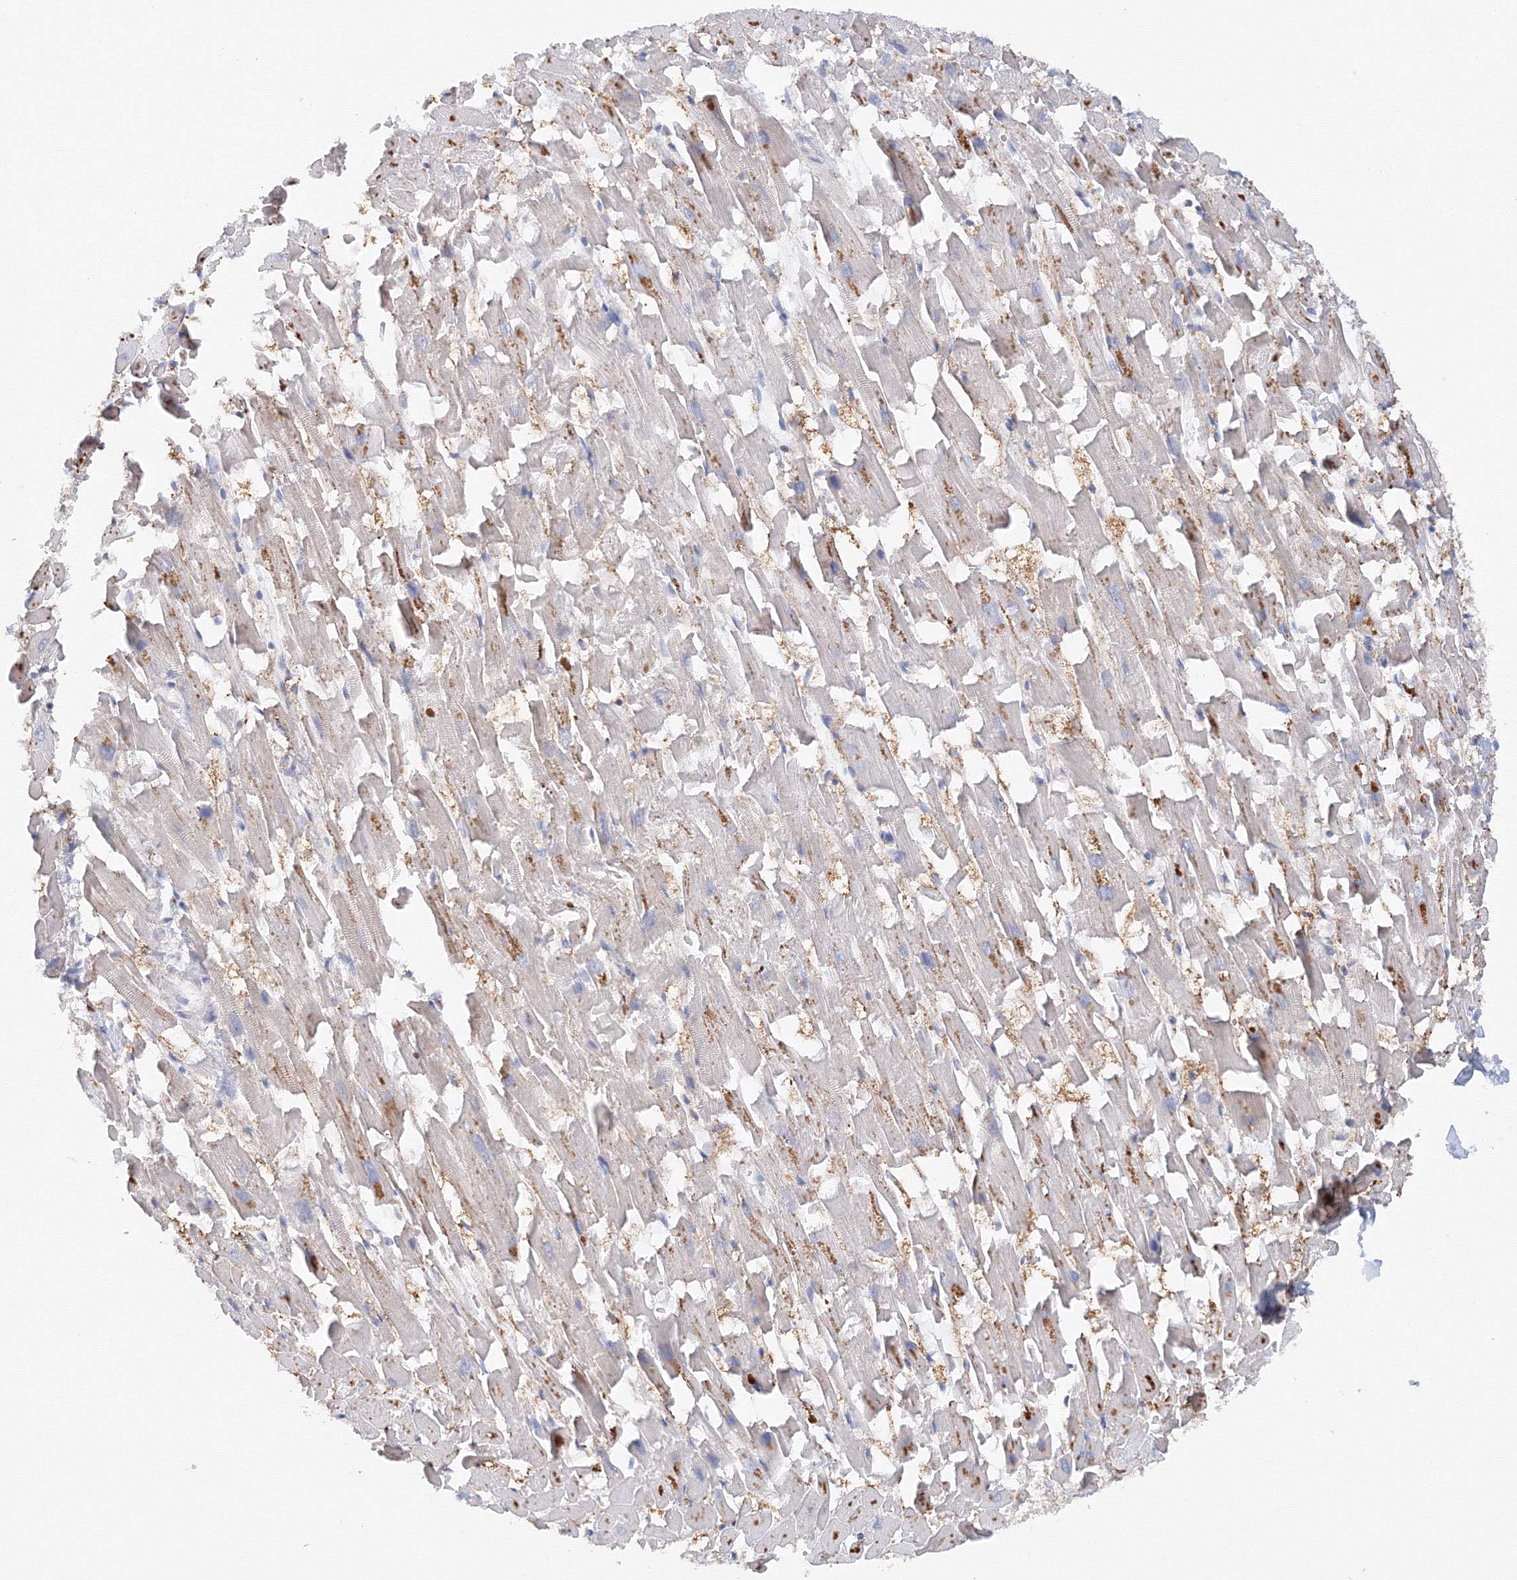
{"staining": {"intensity": "negative", "quantity": "none", "location": "none"}, "tissue": "heart muscle", "cell_type": "Cardiomyocytes", "image_type": "normal", "snomed": [{"axis": "morphology", "description": "Normal tissue, NOS"}, {"axis": "topography", "description": "Heart"}], "caption": "An image of heart muscle stained for a protein shows no brown staining in cardiomyocytes.", "gene": "TAMM41", "patient": {"sex": "female", "age": 64}}